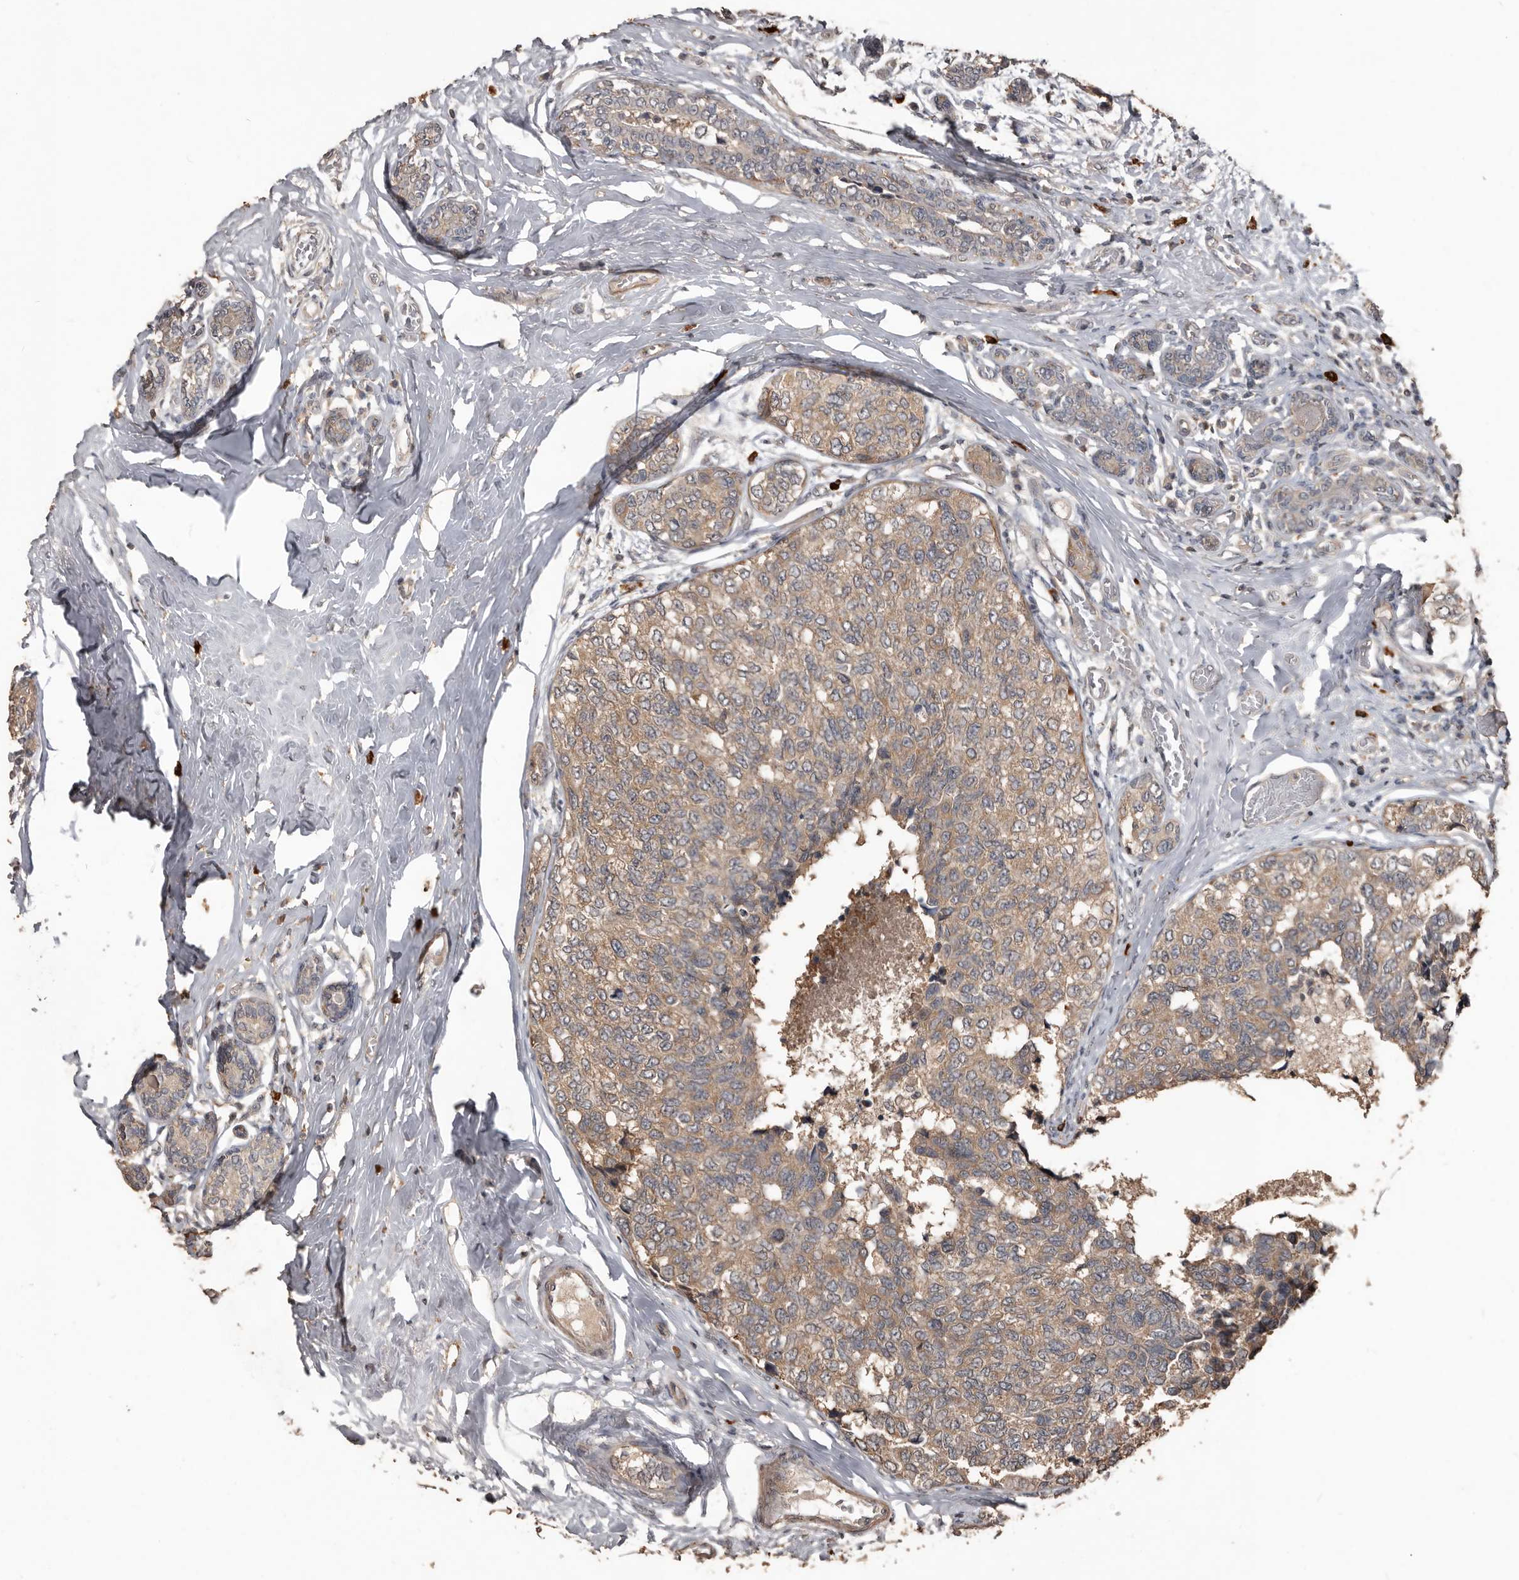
{"staining": {"intensity": "weak", "quantity": ">75%", "location": "cytoplasmic/membranous"}, "tissue": "breast cancer", "cell_type": "Tumor cells", "image_type": "cancer", "snomed": [{"axis": "morphology", "description": "Normal tissue, NOS"}, {"axis": "morphology", "description": "Duct carcinoma"}, {"axis": "topography", "description": "Breast"}], "caption": "Breast intraductal carcinoma stained with a brown dye demonstrates weak cytoplasmic/membranous positive expression in approximately >75% of tumor cells.", "gene": "BAMBI", "patient": {"sex": "female", "age": 43}}